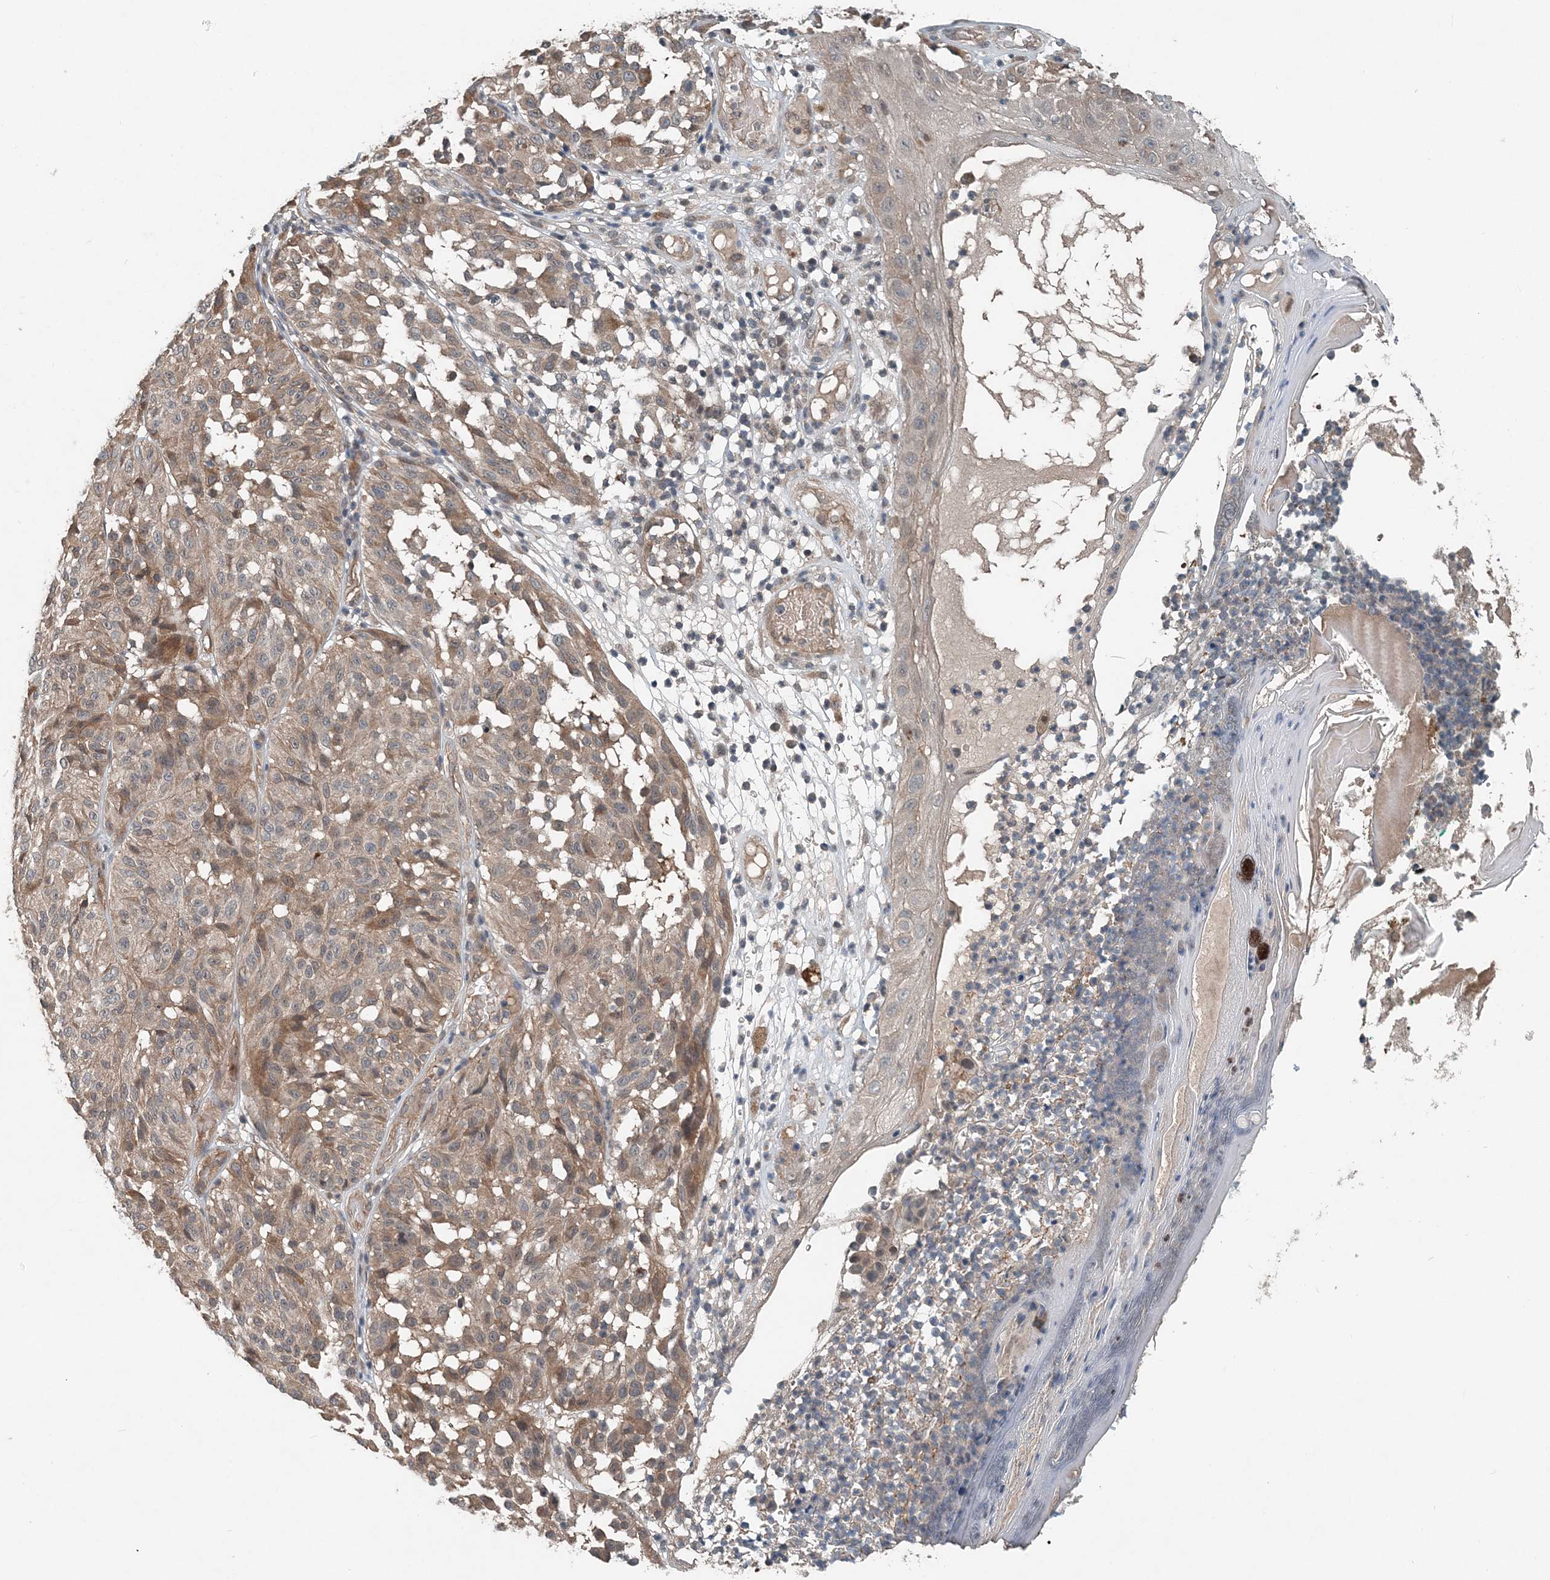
{"staining": {"intensity": "weak", "quantity": ">75%", "location": "cytoplasmic/membranous"}, "tissue": "melanoma", "cell_type": "Tumor cells", "image_type": "cancer", "snomed": [{"axis": "morphology", "description": "Malignant melanoma, NOS"}, {"axis": "topography", "description": "Skin"}], "caption": "A photomicrograph of malignant melanoma stained for a protein demonstrates weak cytoplasmic/membranous brown staining in tumor cells.", "gene": "SMPD3", "patient": {"sex": "female", "age": 46}}